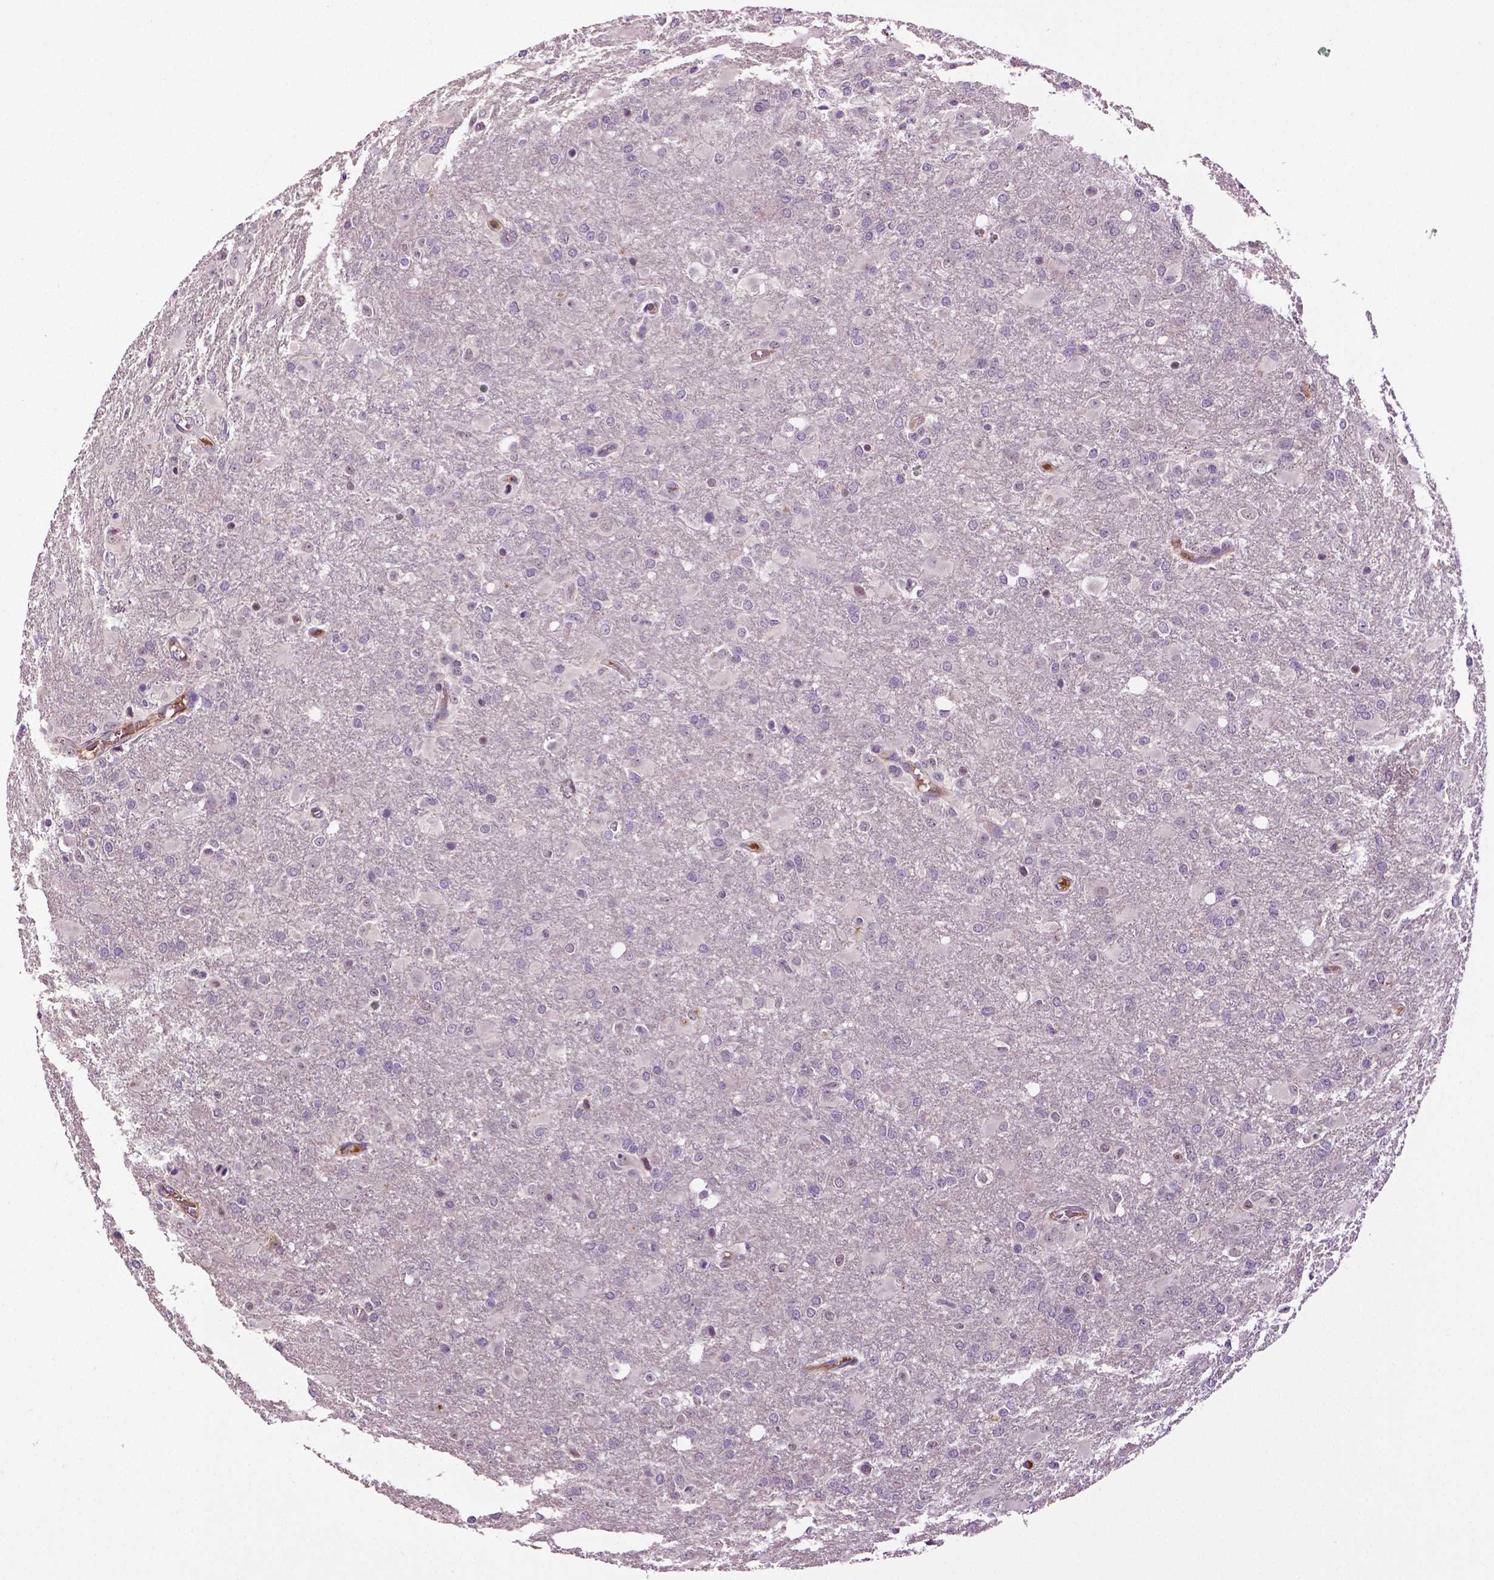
{"staining": {"intensity": "negative", "quantity": "none", "location": "none"}, "tissue": "glioma", "cell_type": "Tumor cells", "image_type": "cancer", "snomed": [{"axis": "morphology", "description": "Glioma, malignant, High grade"}, {"axis": "topography", "description": "Brain"}], "caption": "Immunohistochemistry micrograph of glioma stained for a protein (brown), which displays no positivity in tumor cells.", "gene": "PTPN5", "patient": {"sex": "male", "age": 68}}